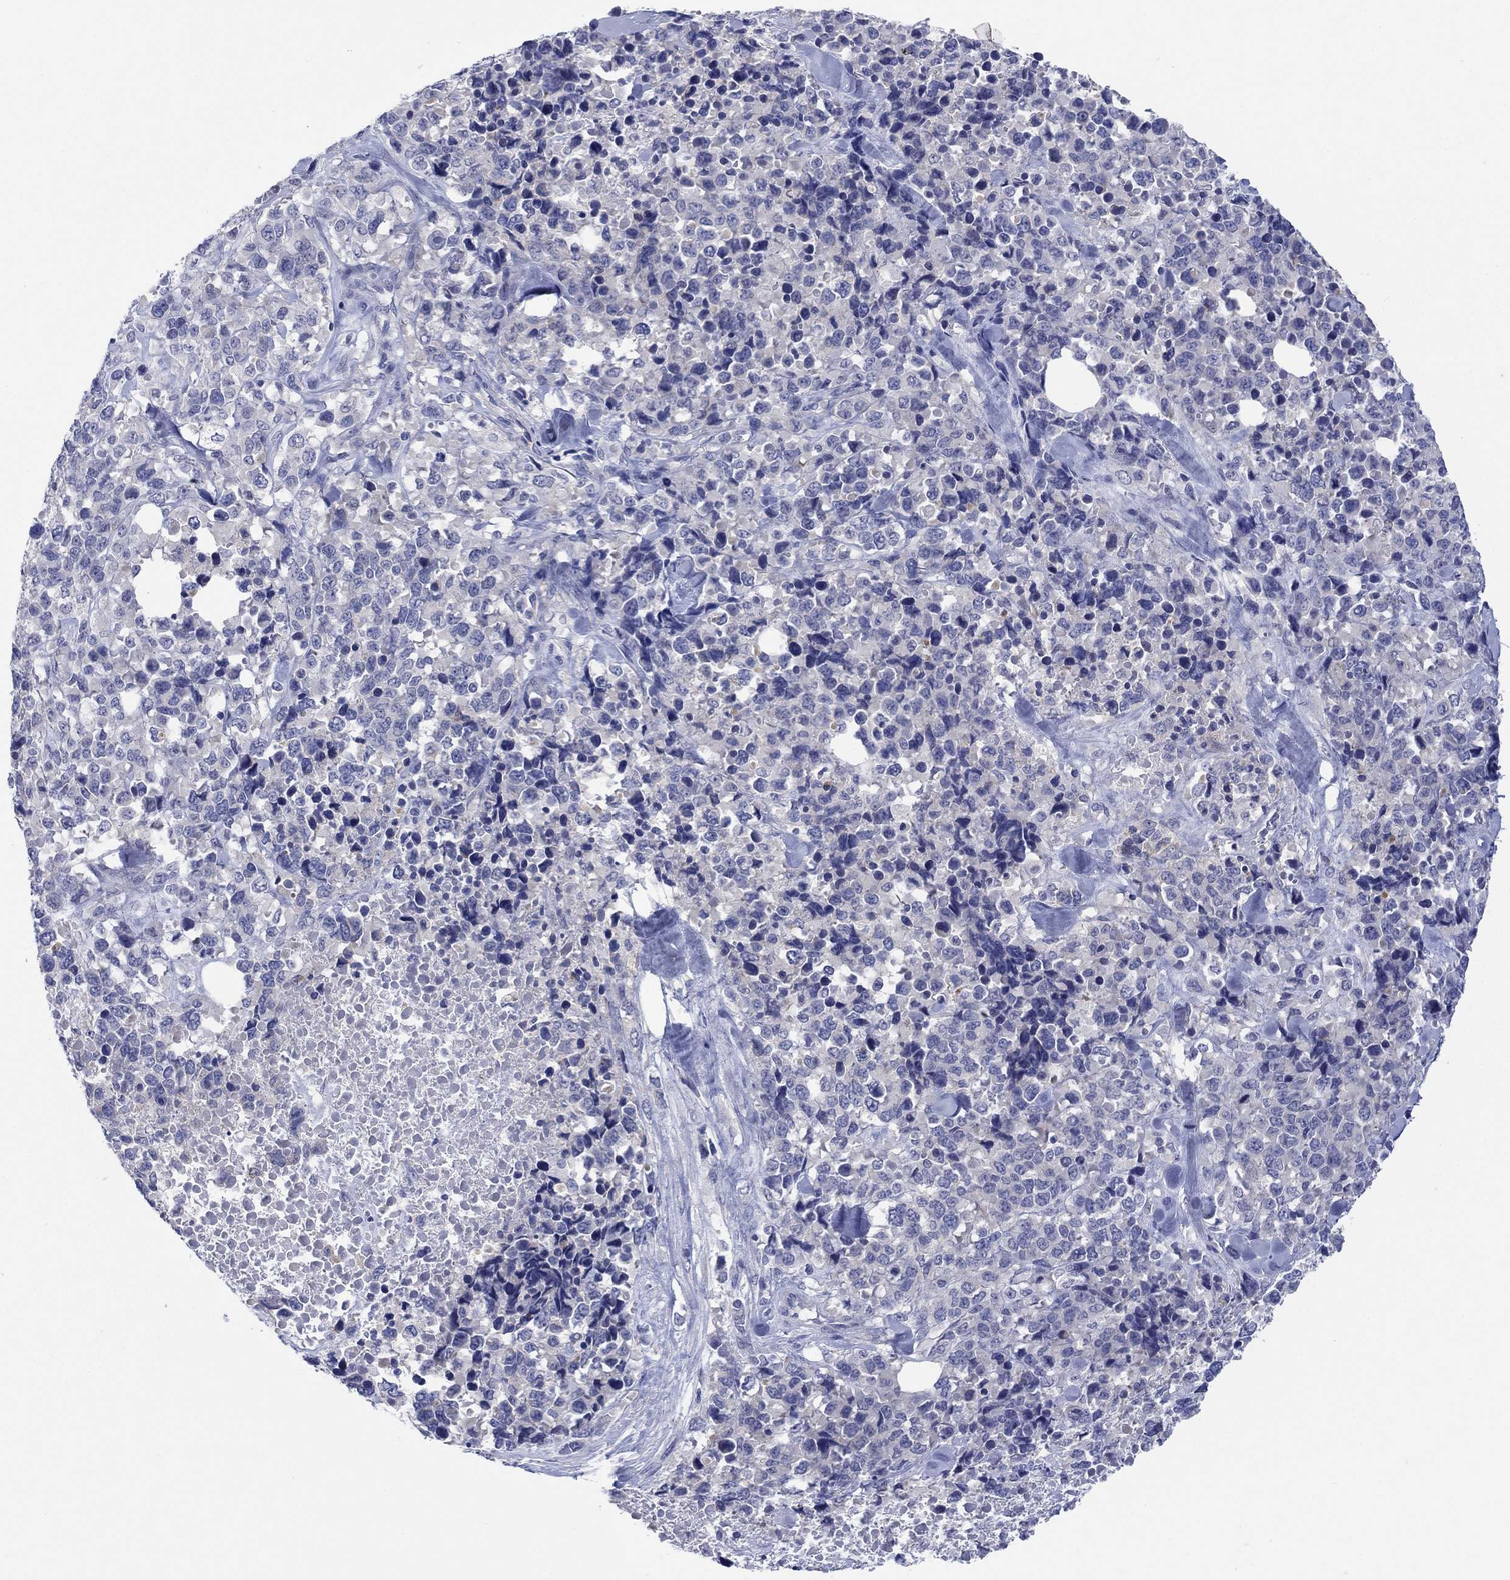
{"staining": {"intensity": "negative", "quantity": "none", "location": "none"}, "tissue": "melanoma", "cell_type": "Tumor cells", "image_type": "cancer", "snomed": [{"axis": "morphology", "description": "Malignant melanoma, Metastatic site"}, {"axis": "topography", "description": "Skin"}], "caption": "Tumor cells show no significant protein expression in melanoma.", "gene": "HDC", "patient": {"sex": "male", "age": 84}}